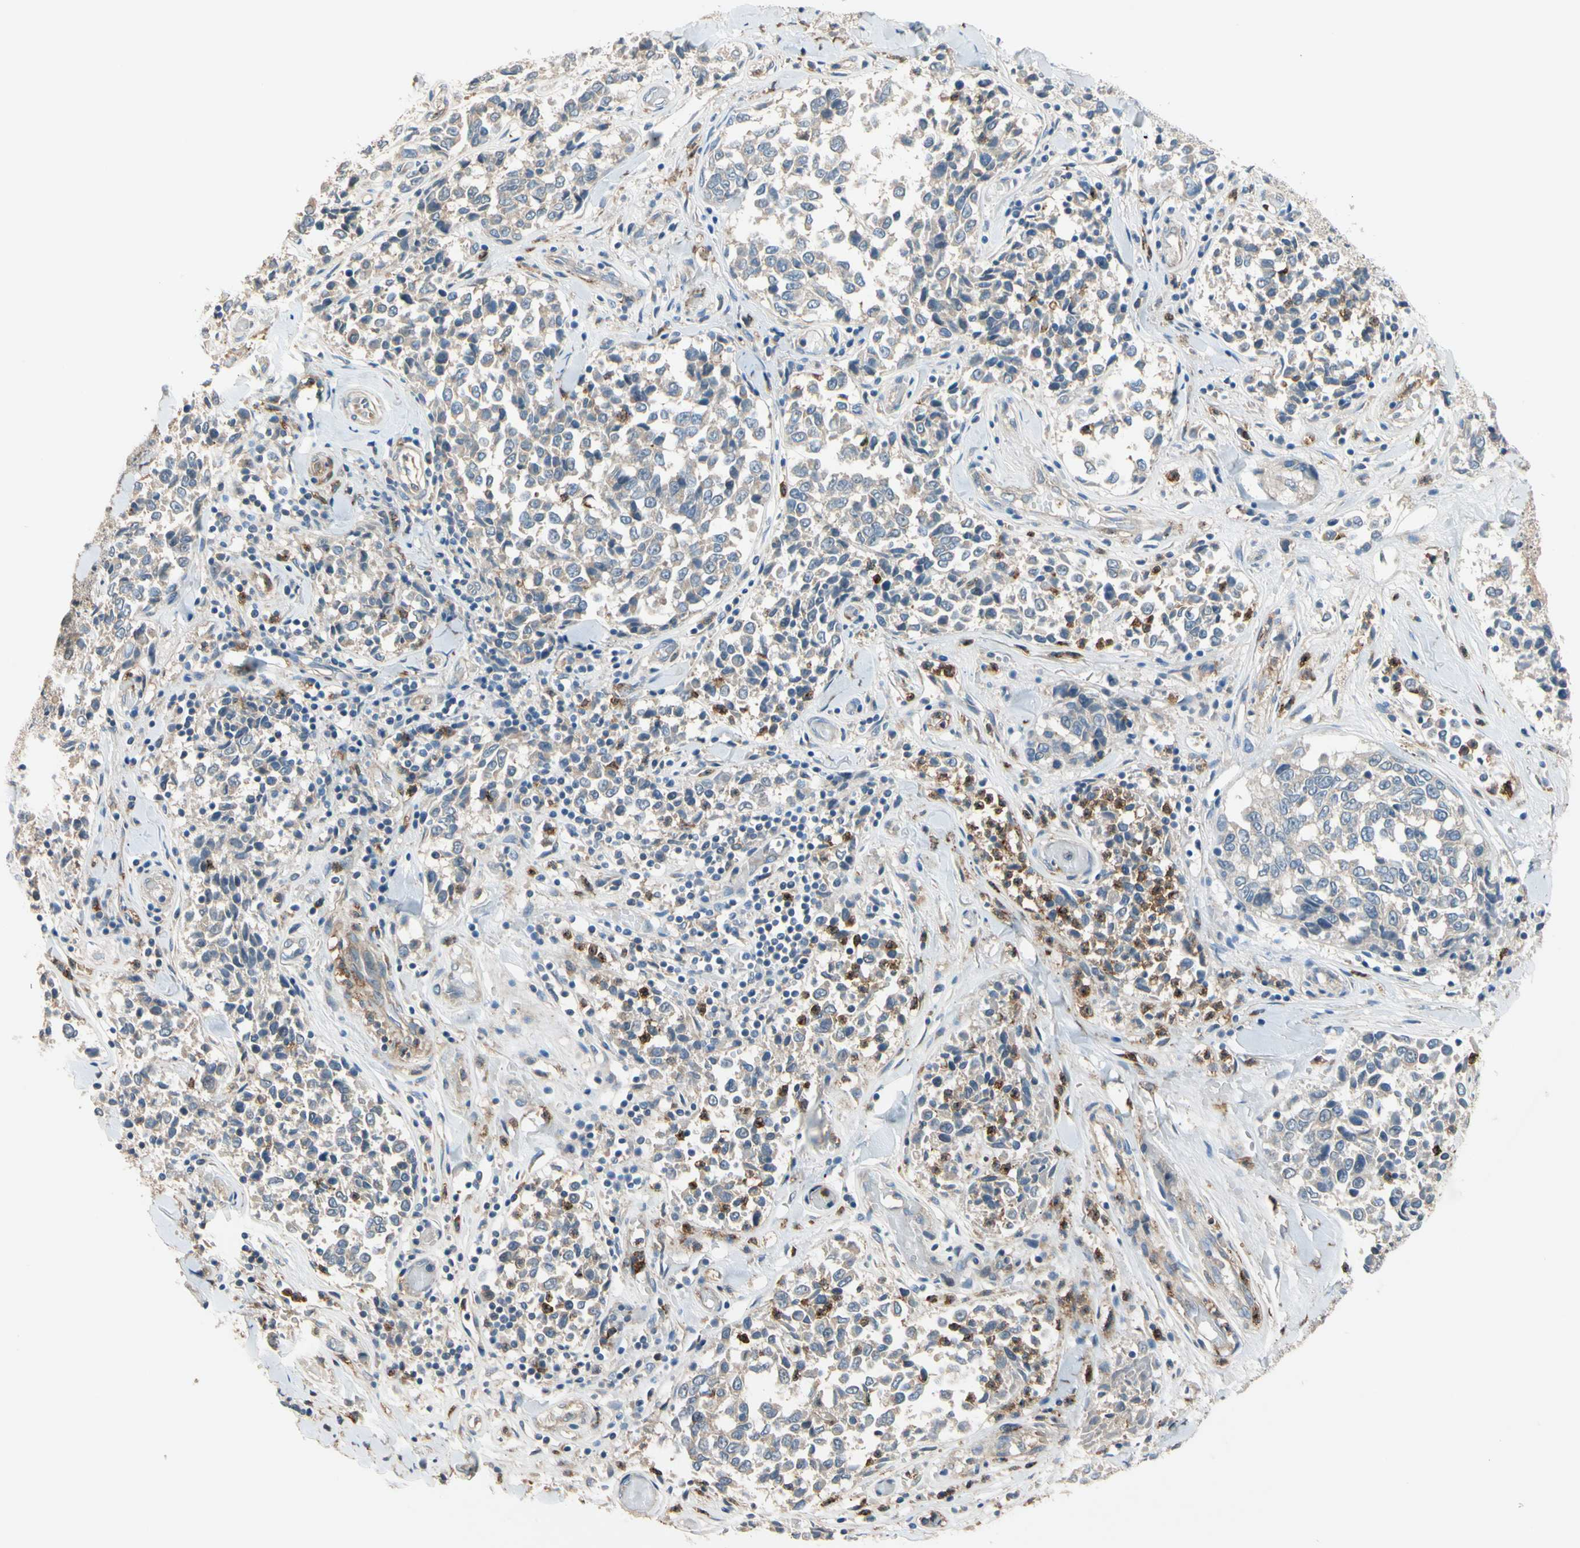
{"staining": {"intensity": "negative", "quantity": "none", "location": "none"}, "tissue": "melanoma", "cell_type": "Tumor cells", "image_type": "cancer", "snomed": [{"axis": "morphology", "description": "Malignant melanoma, NOS"}, {"axis": "topography", "description": "Skin"}], "caption": "Micrograph shows no protein positivity in tumor cells of malignant melanoma tissue. (IHC, brightfield microscopy, high magnification).", "gene": "SIGLEC5", "patient": {"sex": "female", "age": 64}}